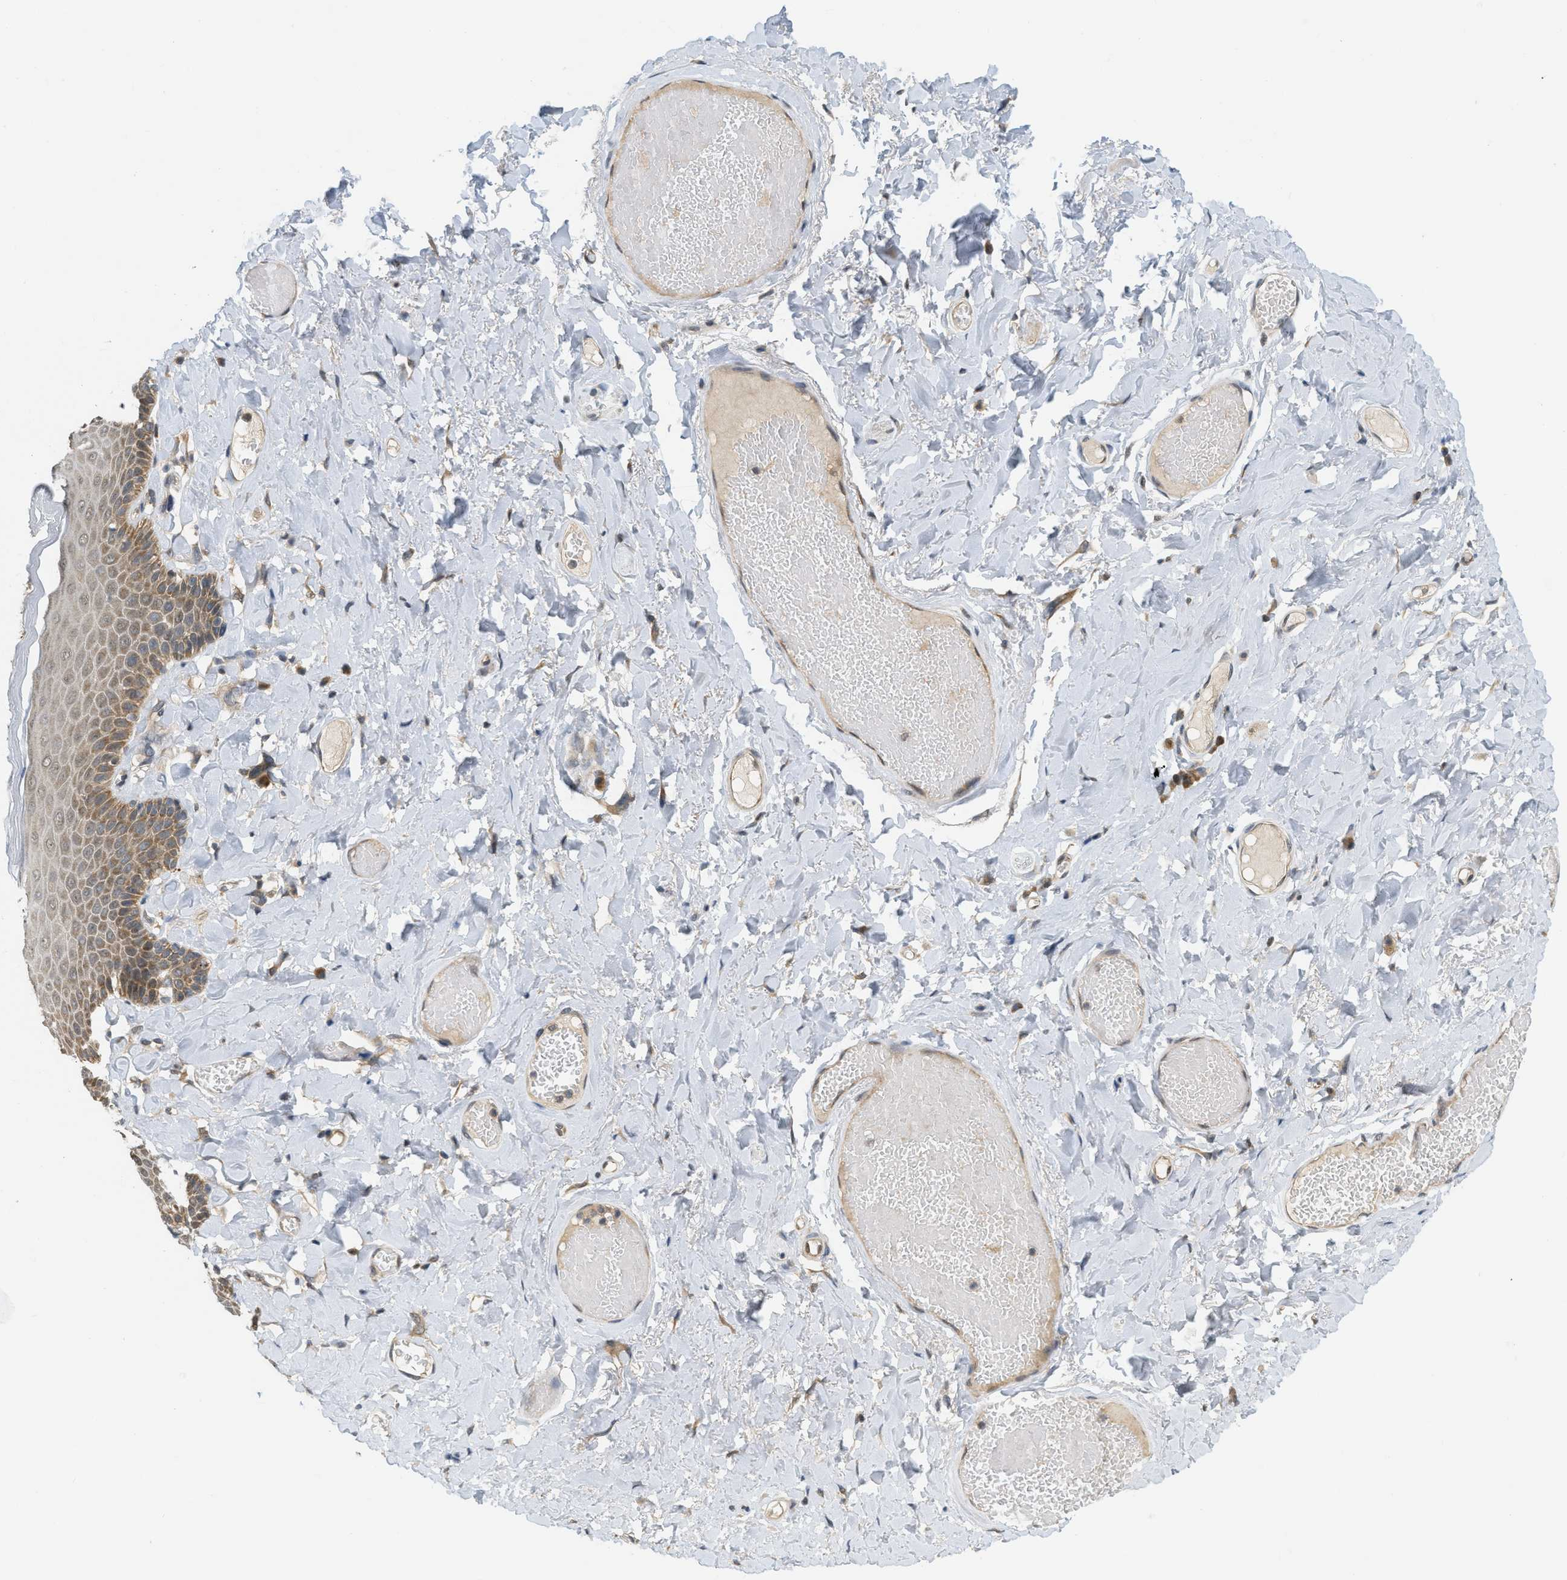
{"staining": {"intensity": "moderate", "quantity": ">75%", "location": "cytoplasmic/membranous"}, "tissue": "skin", "cell_type": "Epidermal cells", "image_type": "normal", "snomed": [{"axis": "morphology", "description": "Normal tissue, NOS"}, {"axis": "topography", "description": "Anal"}], "caption": "Protein staining demonstrates moderate cytoplasmic/membranous staining in approximately >75% of epidermal cells in normal skin.", "gene": "PRKD1", "patient": {"sex": "male", "age": 69}}